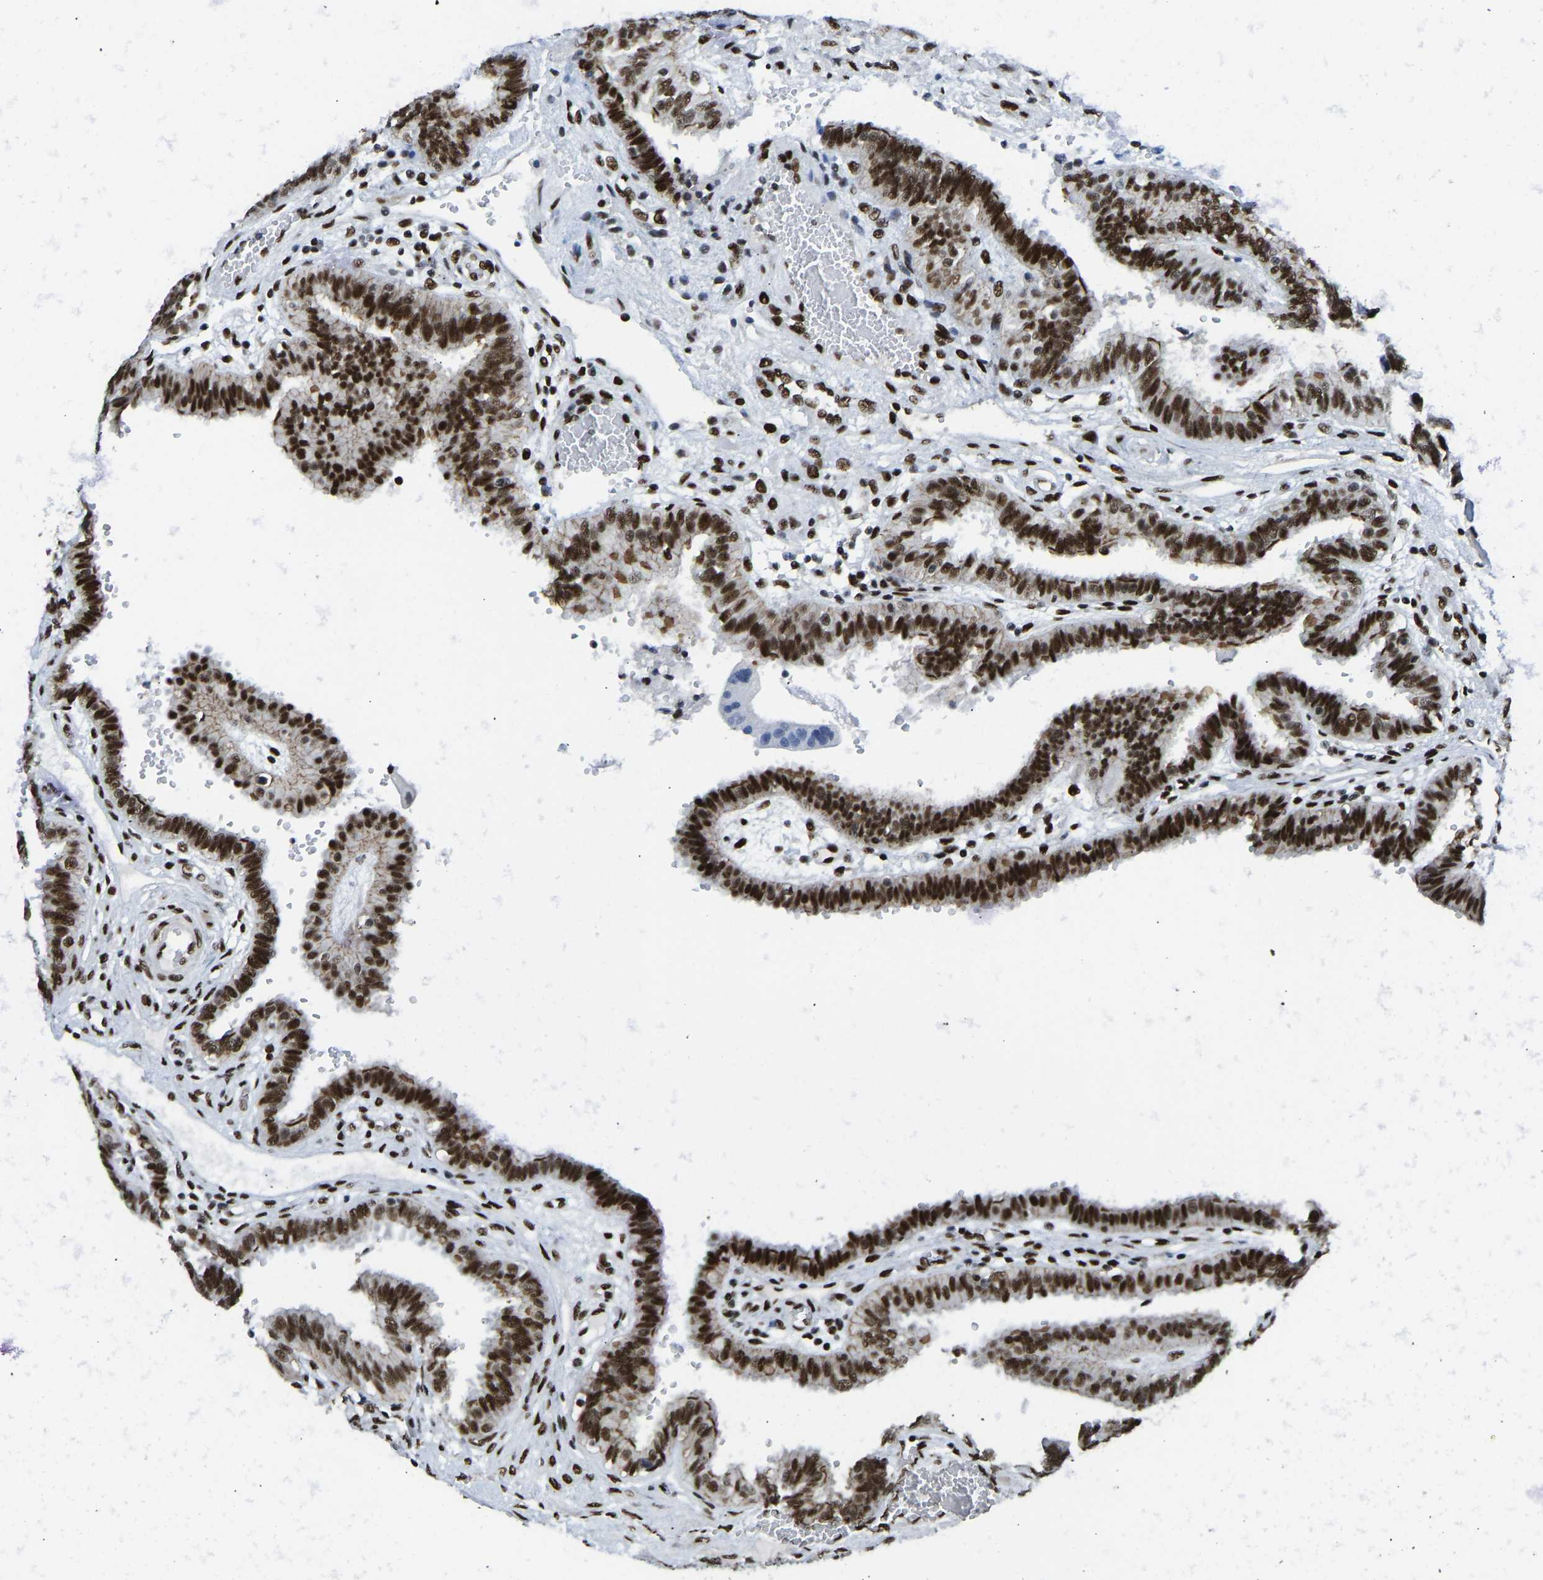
{"staining": {"intensity": "strong", "quantity": ">75%", "location": "nuclear"}, "tissue": "fallopian tube", "cell_type": "Glandular cells", "image_type": "normal", "snomed": [{"axis": "morphology", "description": "Normal tissue, NOS"}, {"axis": "topography", "description": "Fallopian tube"}, {"axis": "topography", "description": "Placenta"}], "caption": "A histopathology image of human fallopian tube stained for a protein demonstrates strong nuclear brown staining in glandular cells. Immunohistochemistry stains the protein in brown and the nuclei are stained blue.", "gene": "FOXK1", "patient": {"sex": "female", "age": 32}}